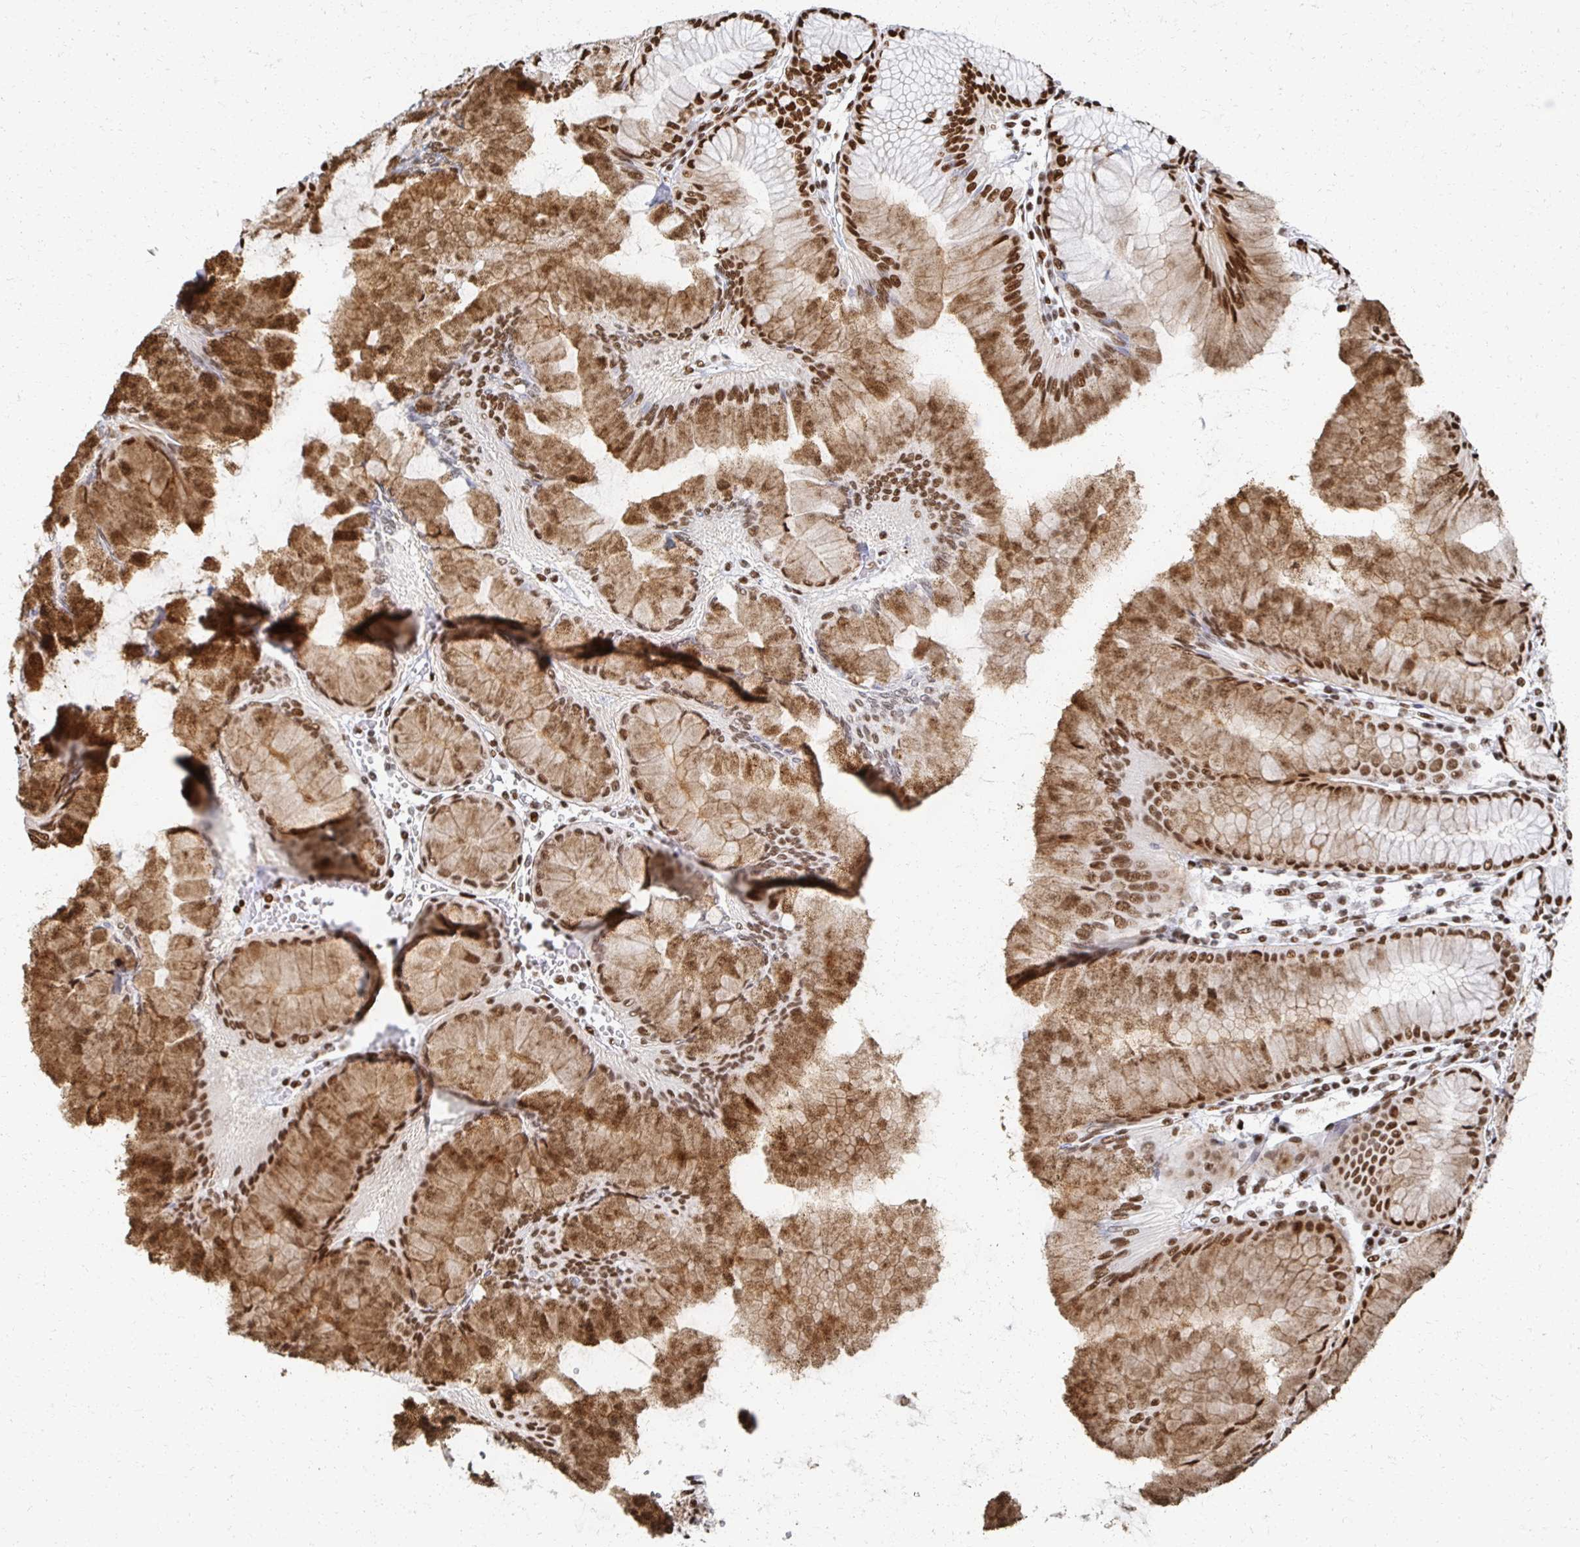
{"staining": {"intensity": "moderate", "quantity": ">75%", "location": "cytoplasmic/membranous,nuclear"}, "tissue": "stomach", "cell_type": "Glandular cells", "image_type": "normal", "snomed": [{"axis": "morphology", "description": "Normal tissue, NOS"}, {"axis": "topography", "description": "Stomach"}], "caption": "Stomach stained for a protein (brown) shows moderate cytoplasmic/membranous,nuclear positive staining in about >75% of glandular cells.", "gene": "RBBP4", "patient": {"sex": "female", "age": 57}}